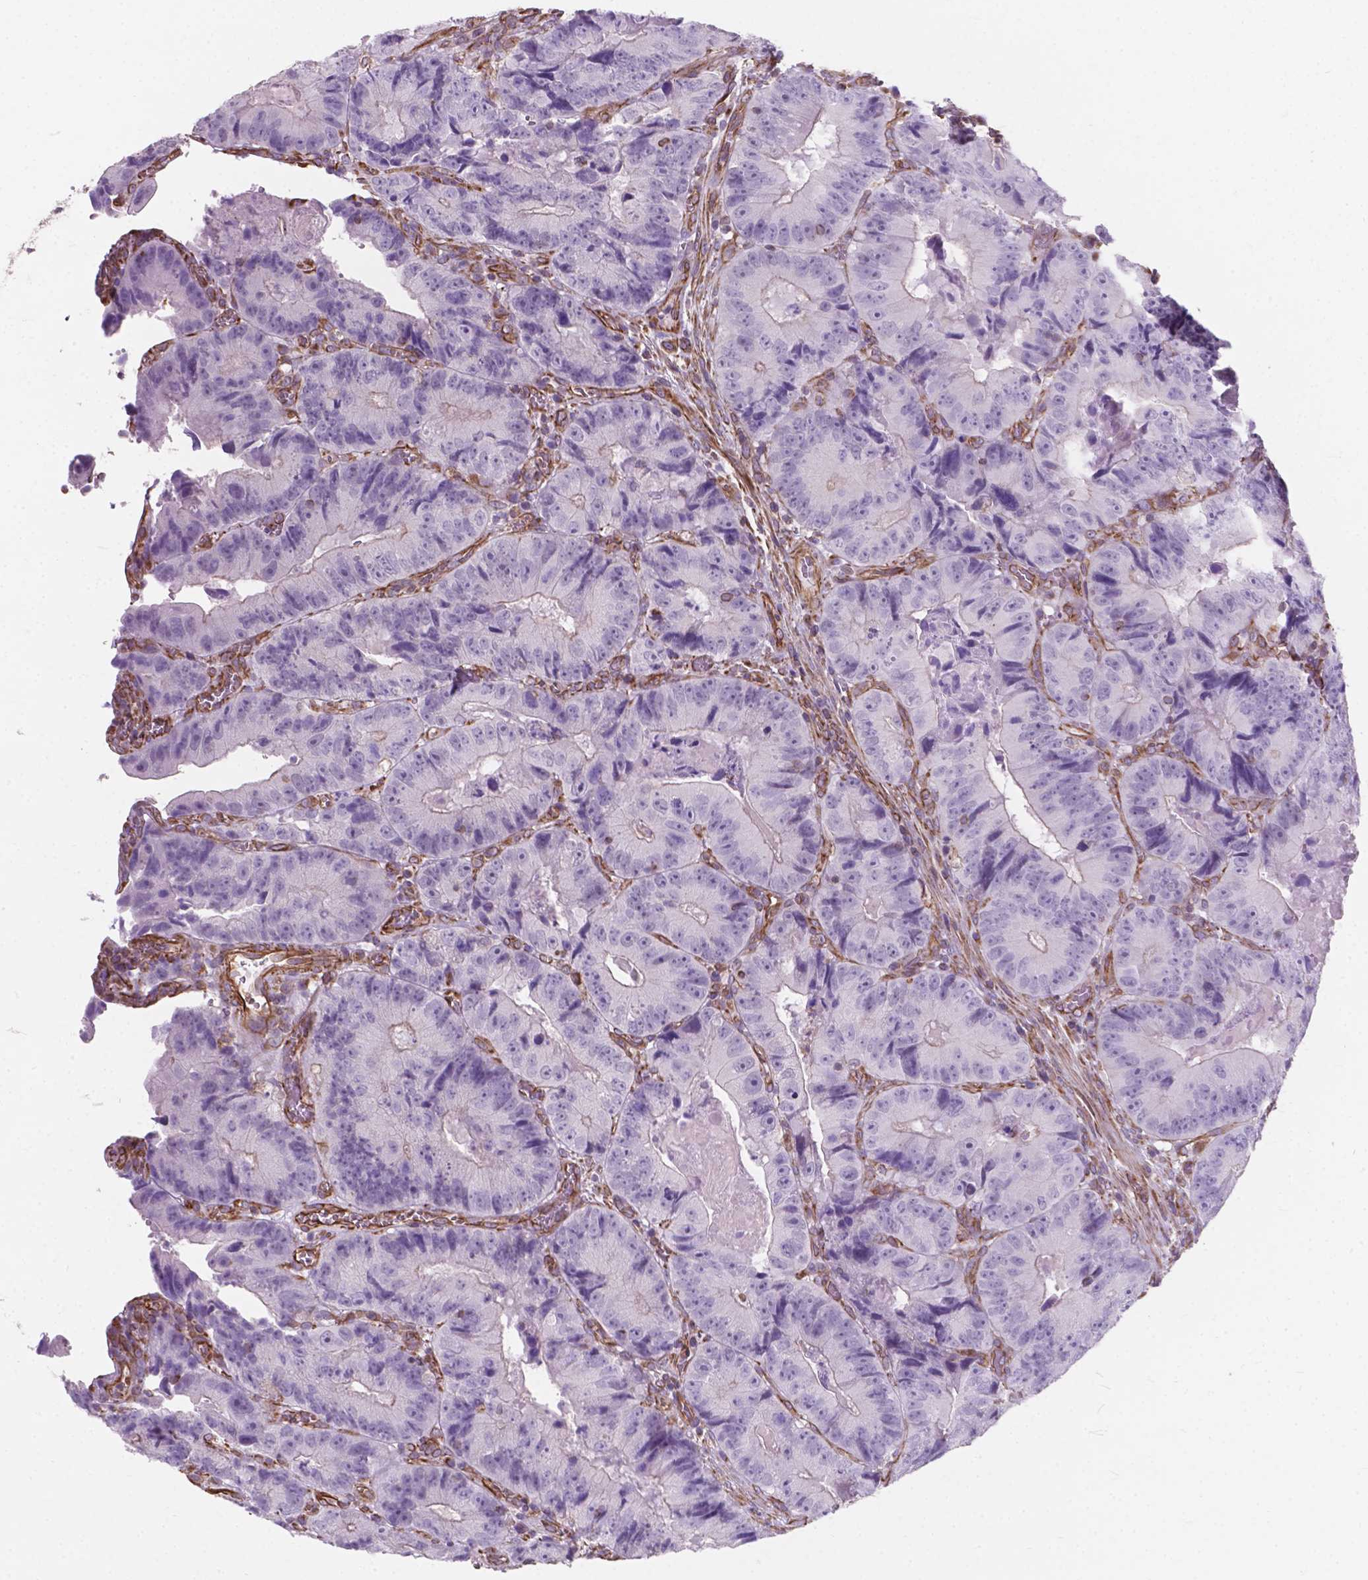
{"staining": {"intensity": "negative", "quantity": "none", "location": "none"}, "tissue": "colorectal cancer", "cell_type": "Tumor cells", "image_type": "cancer", "snomed": [{"axis": "morphology", "description": "Adenocarcinoma, NOS"}, {"axis": "topography", "description": "Colon"}], "caption": "IHC of human adenocarcinoma (colorectal) reveals no positivity in tumor cells.", "gene": "AMOT", "patient": {"sex": "female", "age": 86}}